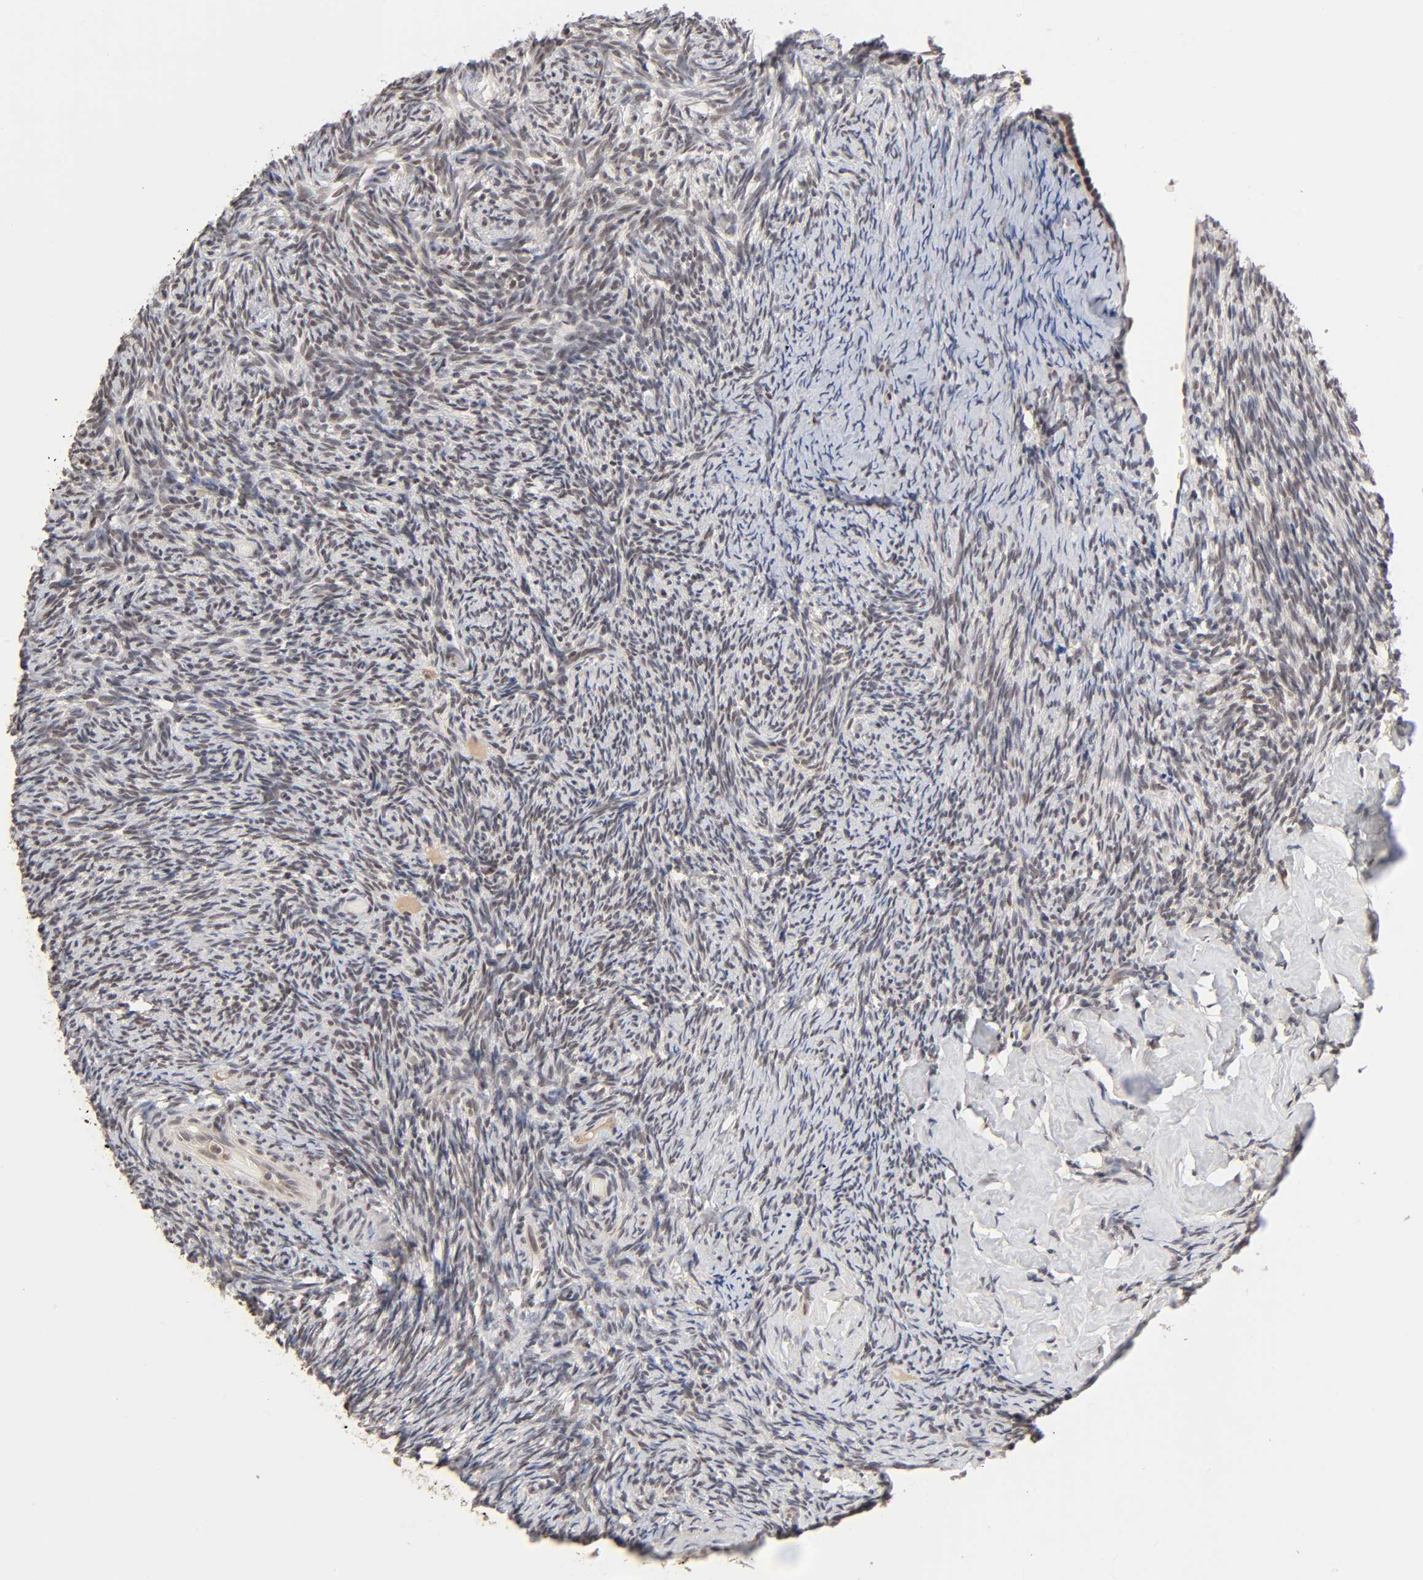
{"staining": {"intensity": "weak", "quantity": "25%-75%", "location": "nuclear"}, "tissue": "ovary", "cell_type": "Ovarian stroma cells", "image_type": "normal", "snomed": [{"axis": "morphology", "description": "Normal tissue, NOS"}, {"axis": "topography", "description": "Ovary"}], "caption": "Protein positivity by immunohistochemistry (IHC) reveals weak nuclear positivity in about 25%-75% of ovarian stroma cells in unremarkable ovary. The protein of interest is stained brown, and the nuclei are stained in blue (DAB IHC with brightfield microscopy, high magnification).", "gene": "EP300", "patient": {"sex": "female", "age": 60}}